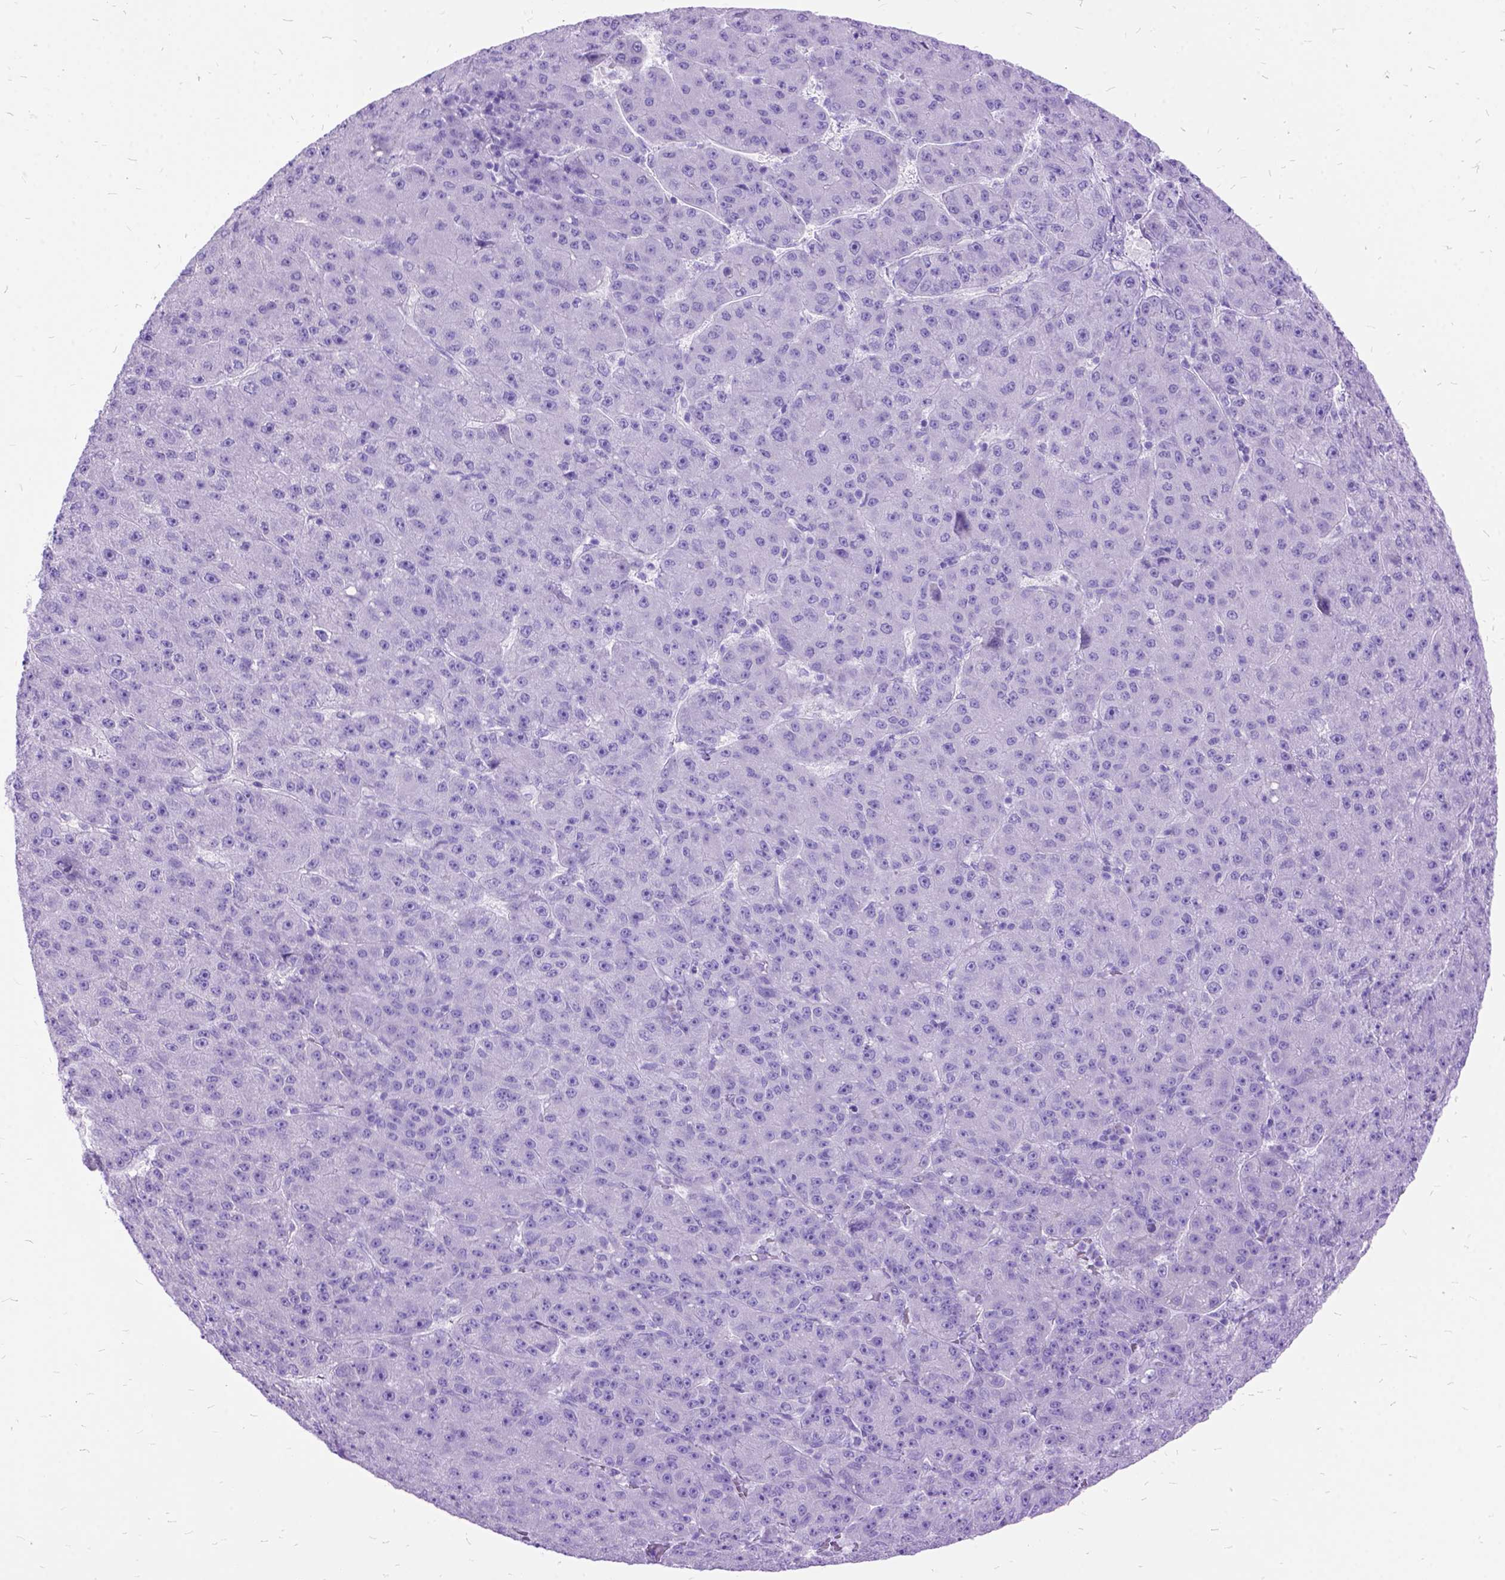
{"staining": {"intensity": "negative", "quantity": "none", "location": "none"}, "tissue": "liver cancer", "cell_type": "Tumor cells", "image_type": "cancer", "snomed": [{"axis": "morphology", "description": "Carcinoma, Hepatocellular, NOS"}, {"axis": "topography", "description": "Liver"}], "caption": "Immunohistochemical staining of hepatocellular carcinoma (liver) demonstrates no significant positivity in tumor cells.", "gene": "DNAH2", "patient": {"sex": "male", "age": 67}}